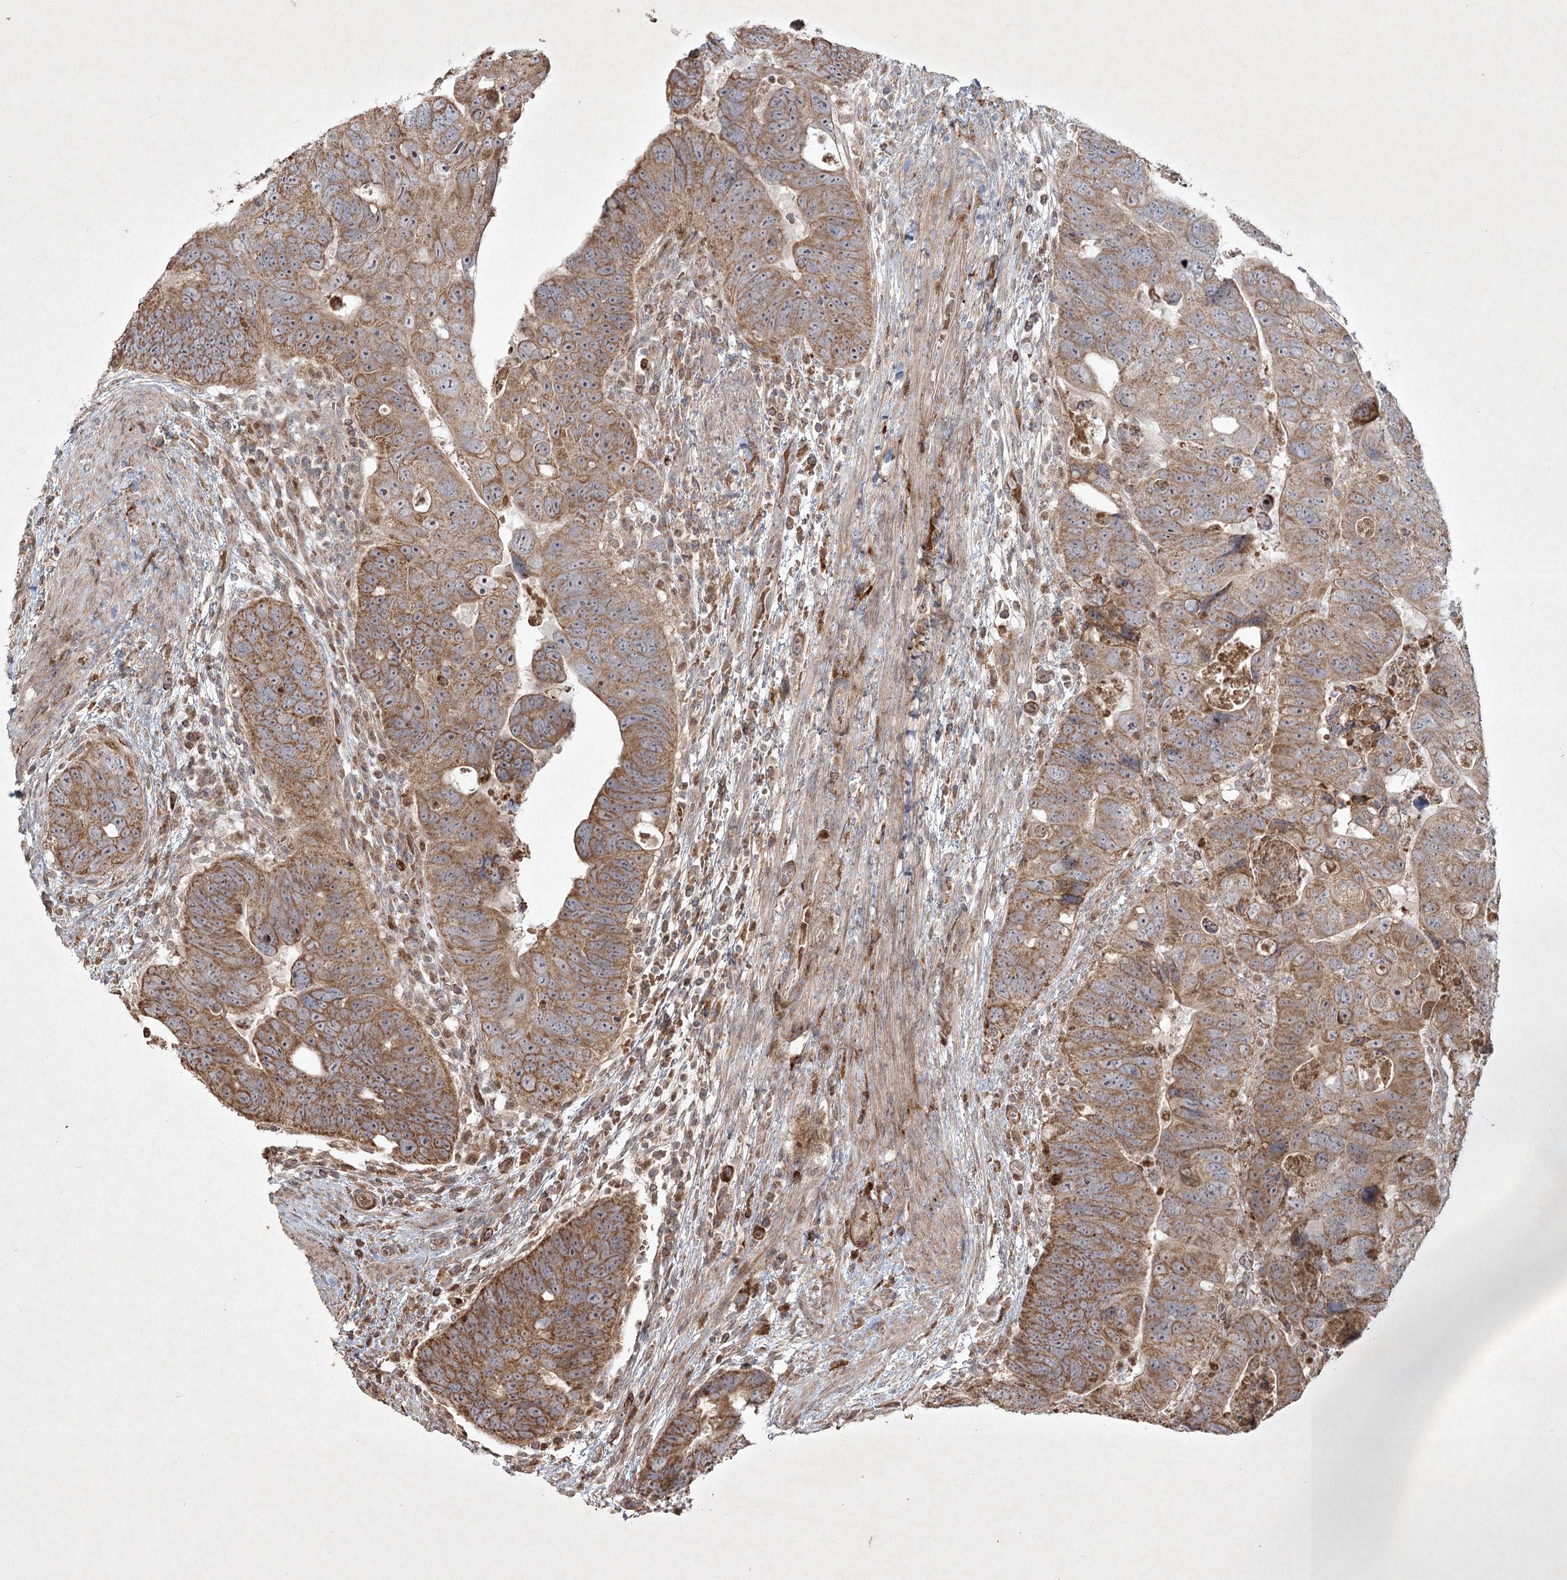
{"staining": {"intensity": "moderate", "quantity": ">75%", "location": "cytoplasmic/membranous"}, "tissue": "colorectal cancer", "cell_type": "Tumor cells", "image_type": "cancer", "snomed": [{"axis": "morphology", "description": "Adenocarcinoma, NOS"}, {"axis": "topography", "description": "Rectum"}], "caption": "A brown stain shows moderate cytoplasmic/membranous expression of a protein in human colorectal adenocarcinoma tumor cells.", "gene": "KBTBD4", "patient": {"sex": "male", "age": 59}}